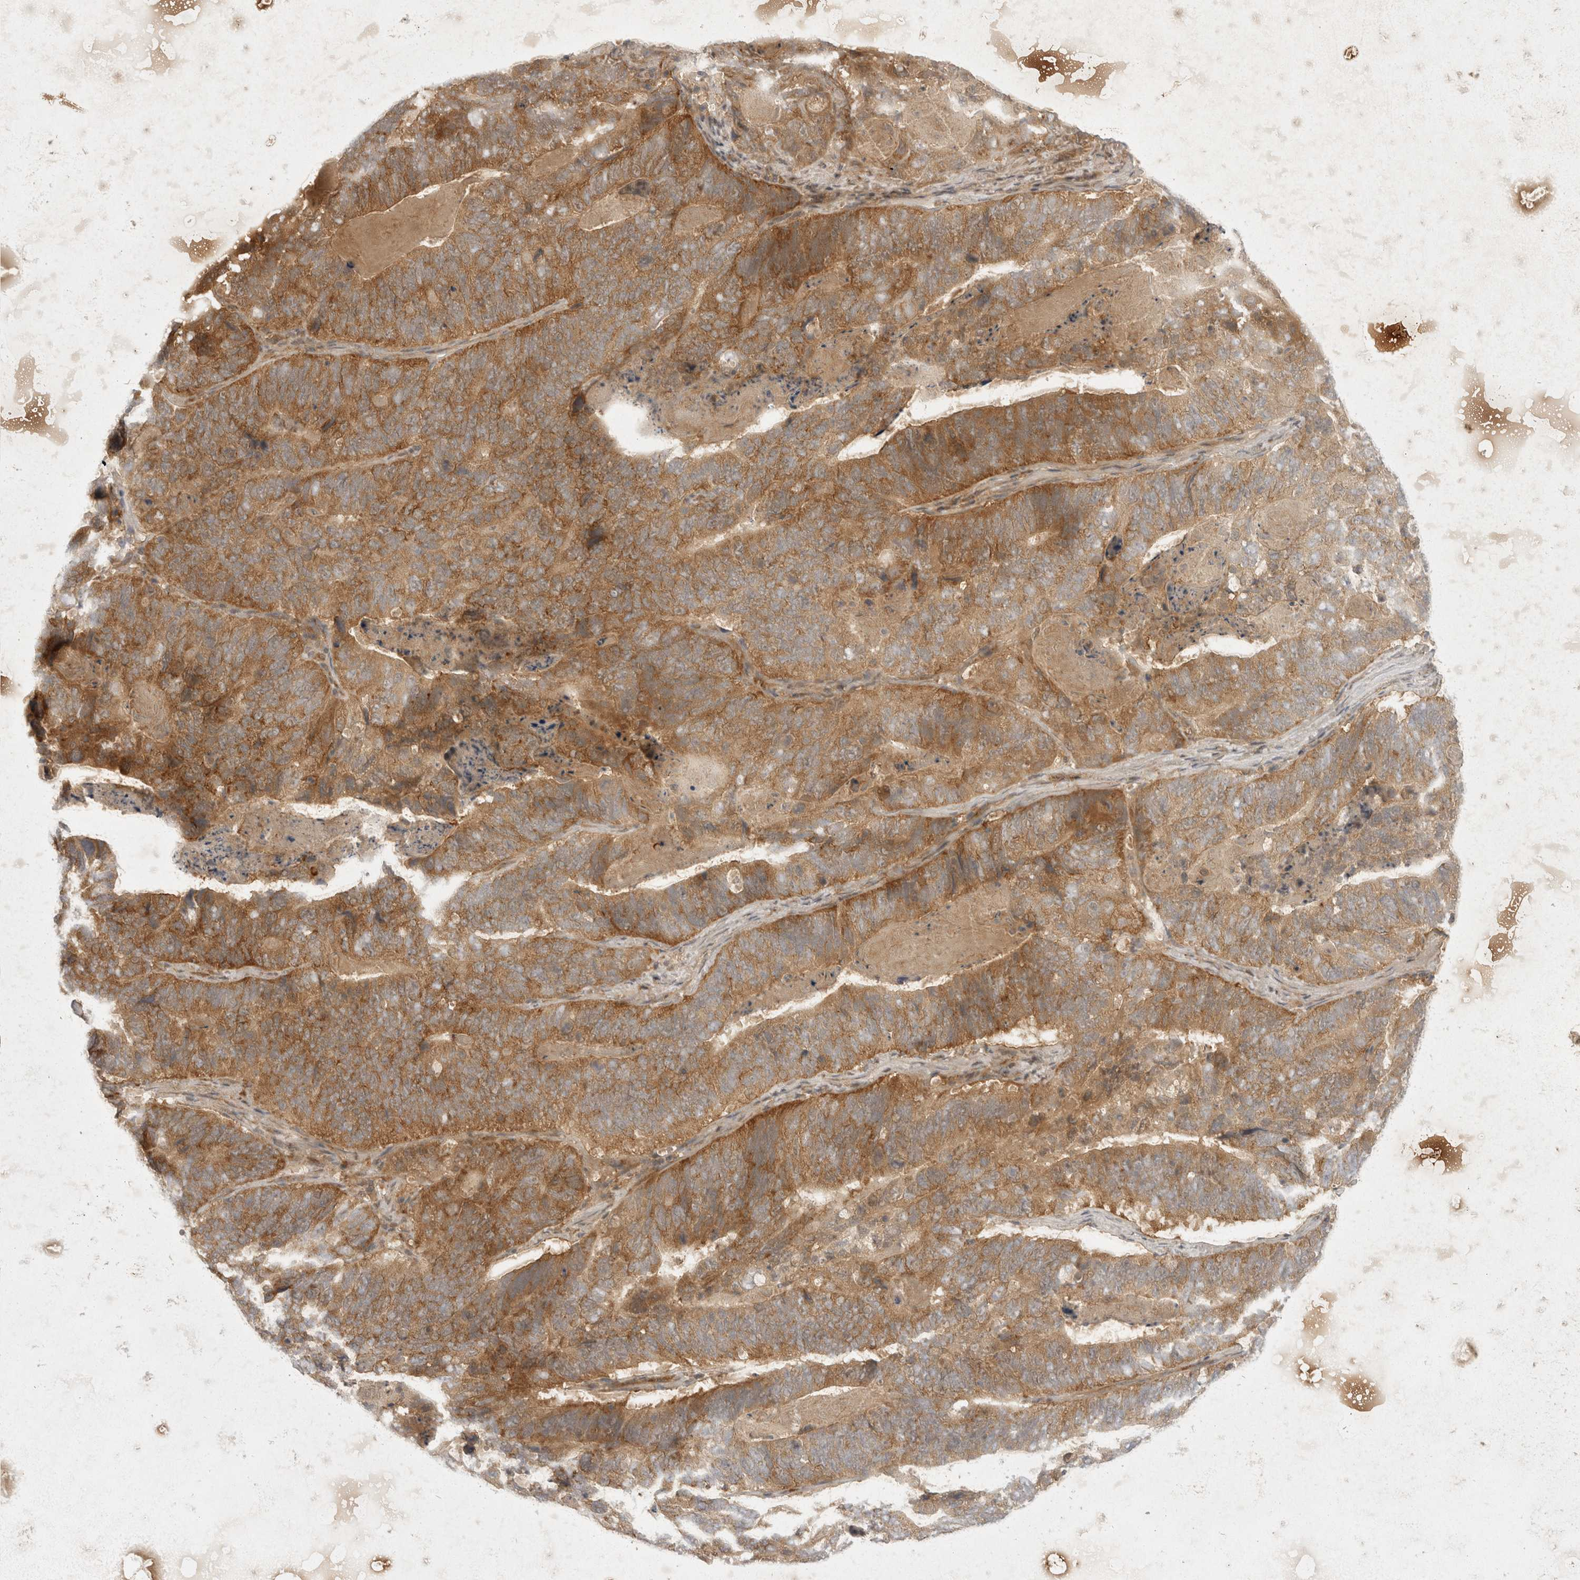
{"staining": {"intensity": "moderate", "quantity": ">75%", "location": "cytoplasmic/membranous"}, "tissue": "stomach cancer", "cell_type": "Tumor cells", "image_type": "cancer", "snomed": [{"axis": "morphology", "description": "Normal tissue, NOS"}, {"axis": "morphology", "description": "Adenocarcinoma, NOS"}, {"axis": "topography", "description": "Stomach"}], "caption": "High-magnification brightfield microscopy of stomach adenocarcinoma stained with DAB (brown) and counterstained with hematoxylin (blue). tumor cells exhibit moderate cytoplasmic/membranous positivity is present in approximately>75% of cells.", "gene": "EIF4G3", "patient": {"sex": "female", "age": 89}}